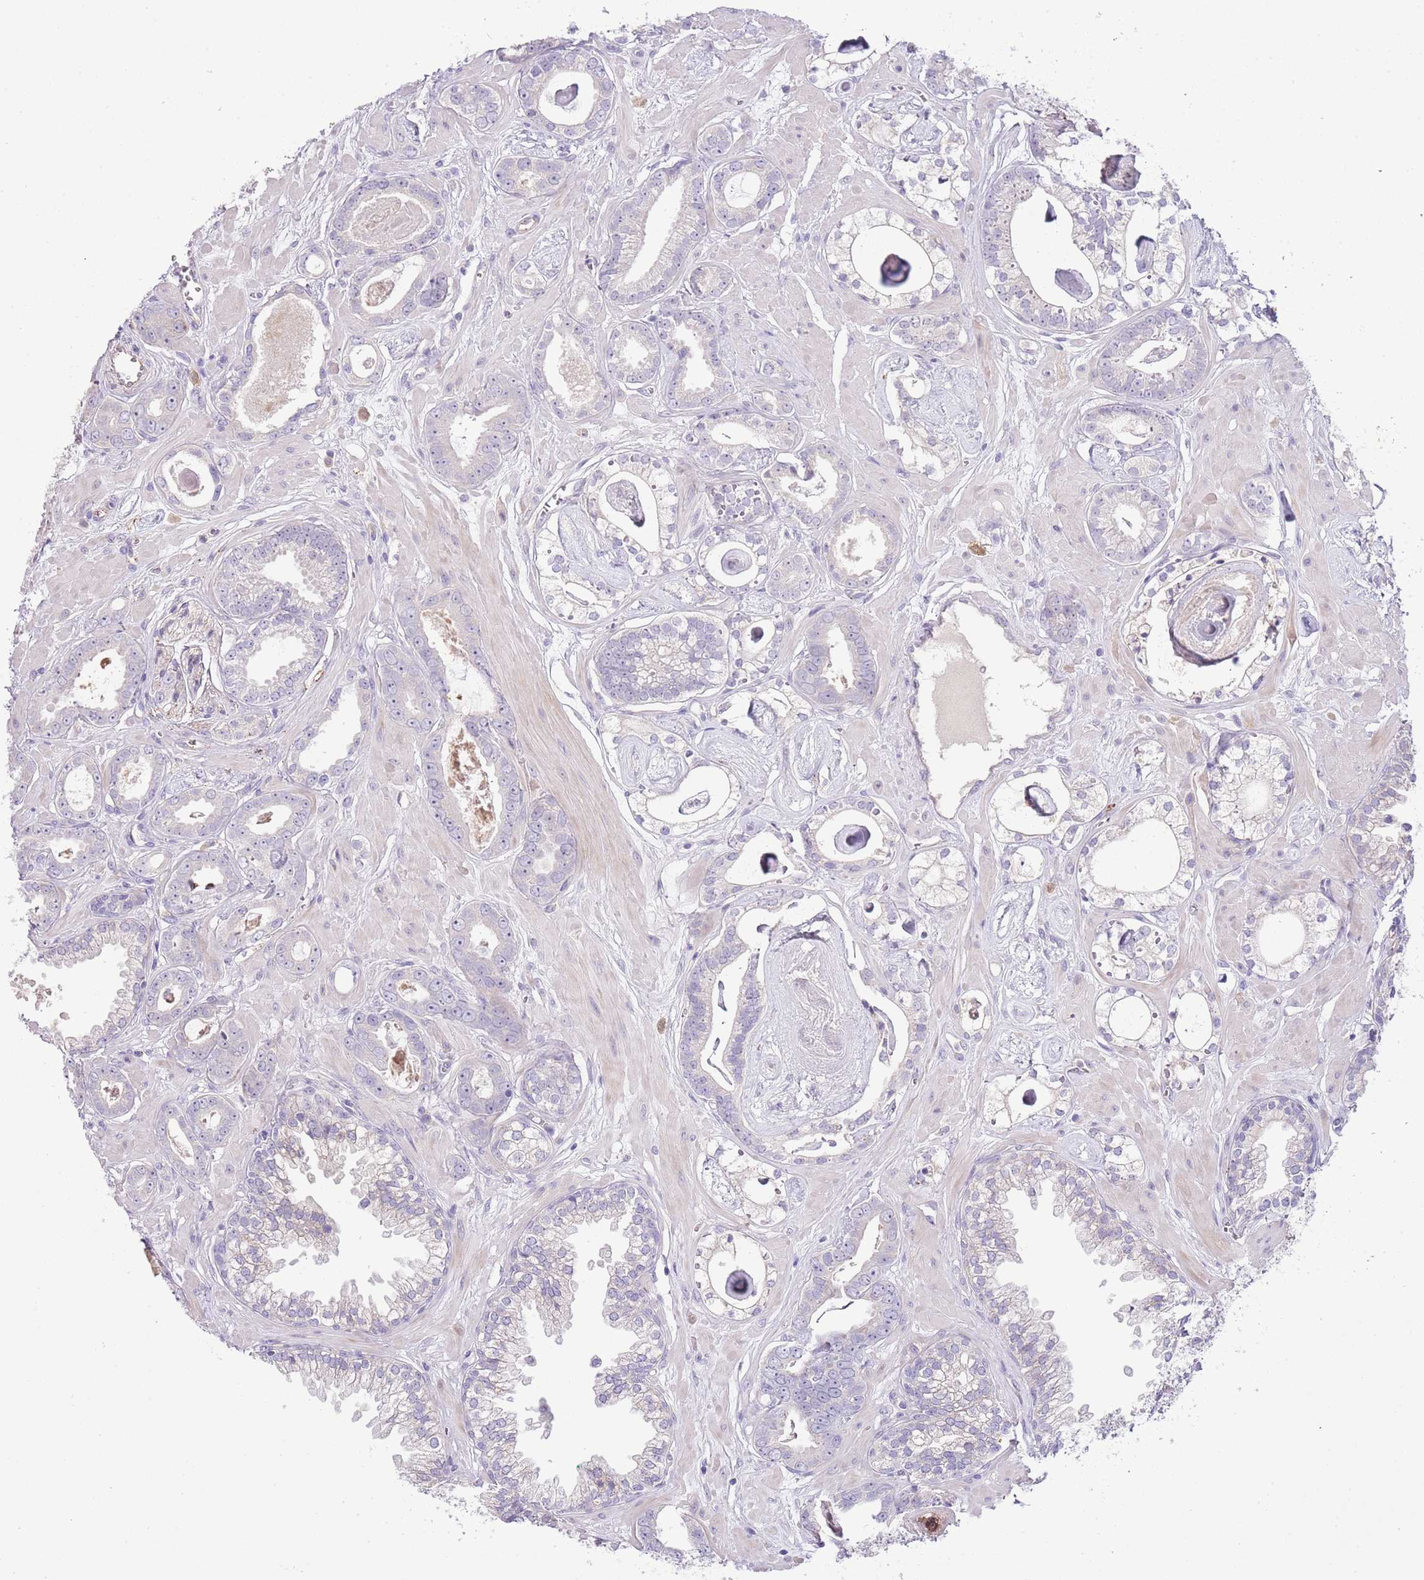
{"staining": {"intensity": "negative", "quantity": "none", "location": "none"}, "tissue": "prostate cancer", "cell_type": "Tumor cells", "image_type": "cancer", "snomed": [{"axis": "morphology", "description": "Adenocarcinoma, Low grade"}, {"axis": "topography", "description": "Prostate"}], "caption": "Immunohistochemistry image of human prostate low-grade adenocarcinoma stained for a protein (brown), which shows no staining in tumor cells.", "gene": "ABHD17A", "patient": {"sex": "male", "age": 60}}